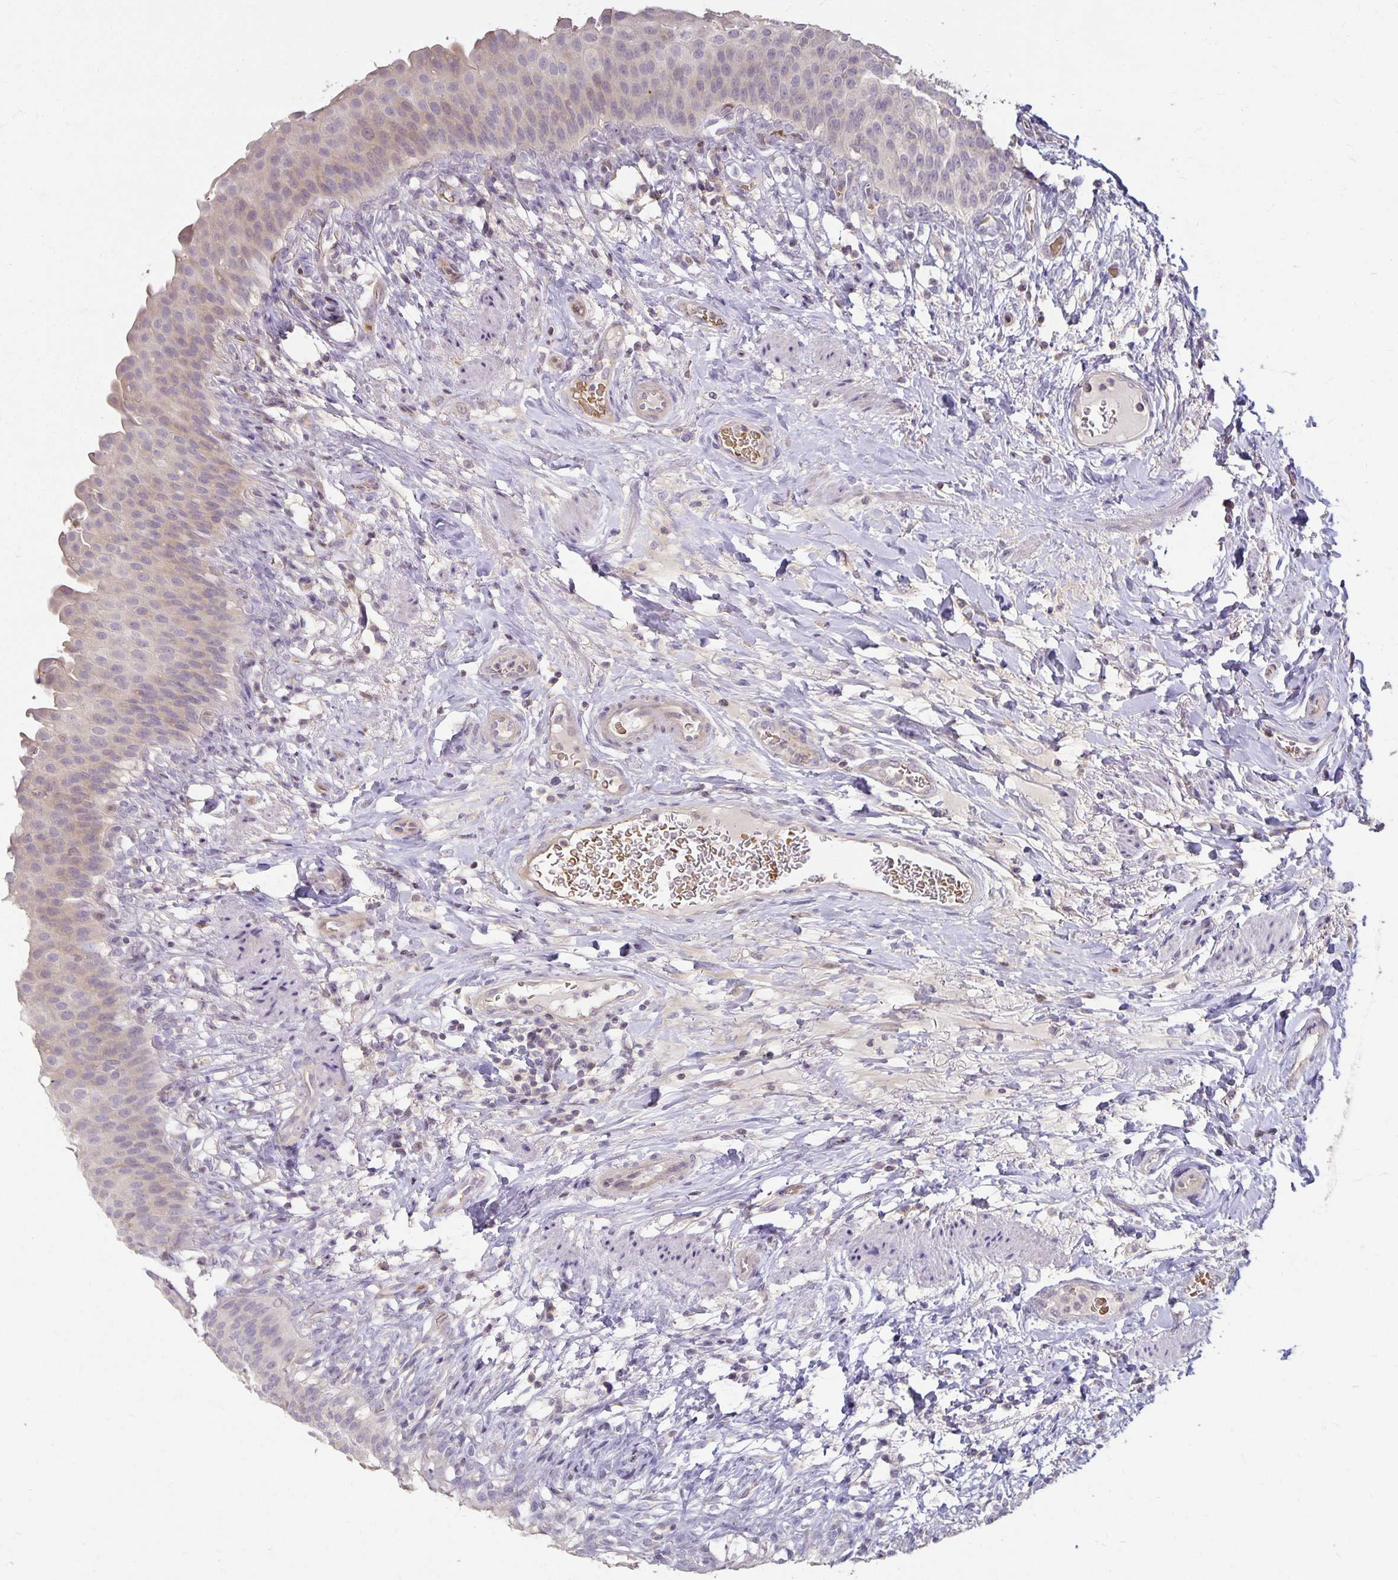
{"staining": {"intensity": "weak", "quantity": "<25%", "location": "cytoplasmic/membranous"}, "tissue": "urinary bladder", "cell_type": "Urothelial cells", "image_type": "normal", "snomed": [{"axis": "morphology", "description": "Normal tissue, NOS"}, {"axis": "topography", "description": "Urinary bladder"}, {"axis": "topography", "description": "Peripheral nerve tissue"}], "caption": "Immunohistochemistry of normal human urinary bladder demonstrates no staining in urothelial cells.", "gene": "CST6", "patient": {"sex": "female", "age": 60}}